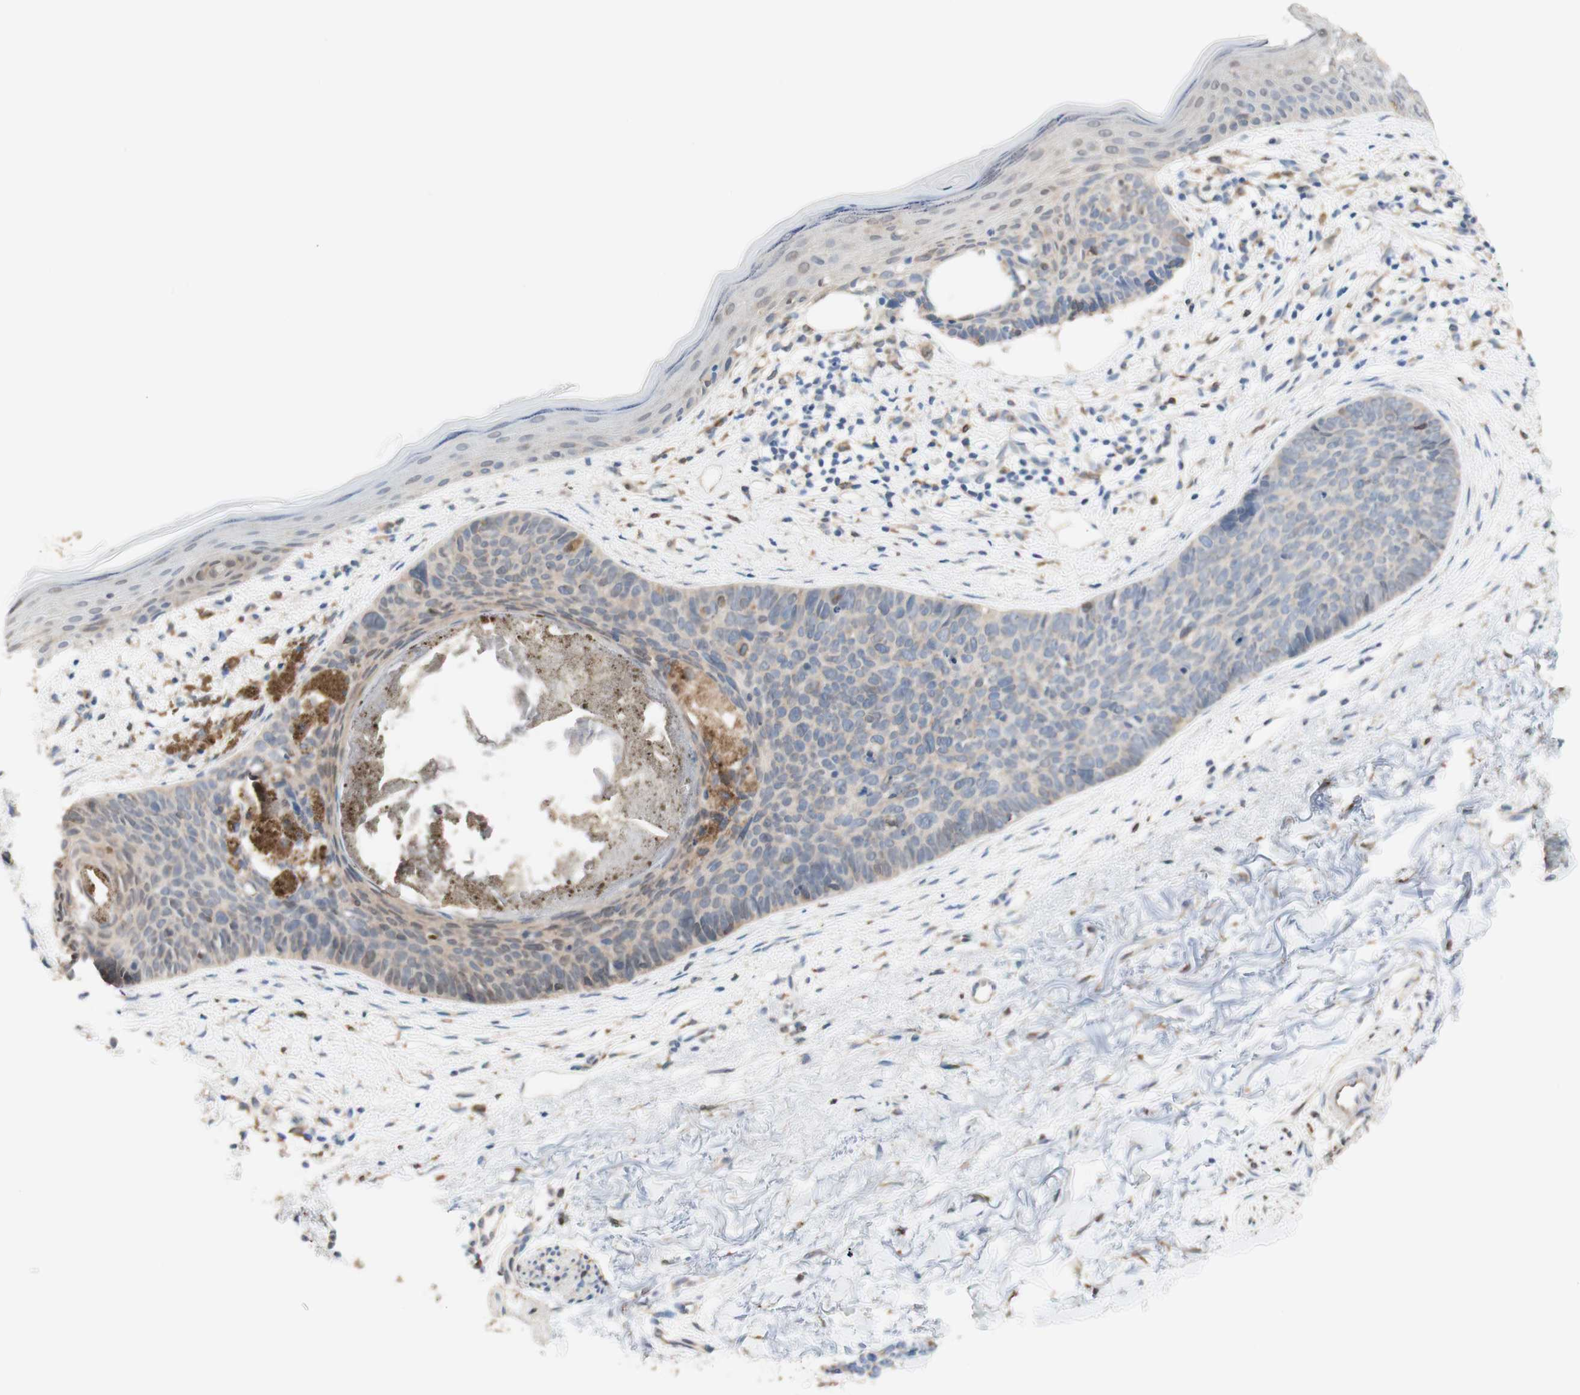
{"staining": {"intensity": "weak", "quantity": "<25%", "location": "cytoplasmic/membranous"}, "tissue": "skin cancer", "cell_type": "Tumor cells", "image_type": "cancer", "snomed": [{"axis": "morphology", "description": "Basal cell carcinoma"}, {"axis": "topography", "description": "Skin"}], "caption": "Immunohistochemistry micrograph of skin basal cell carcinoma stained for a protein (brown), which shows no staining in tumor cells.", "gene": "COMT", "patient": {"sex": "female", "age": 70}}